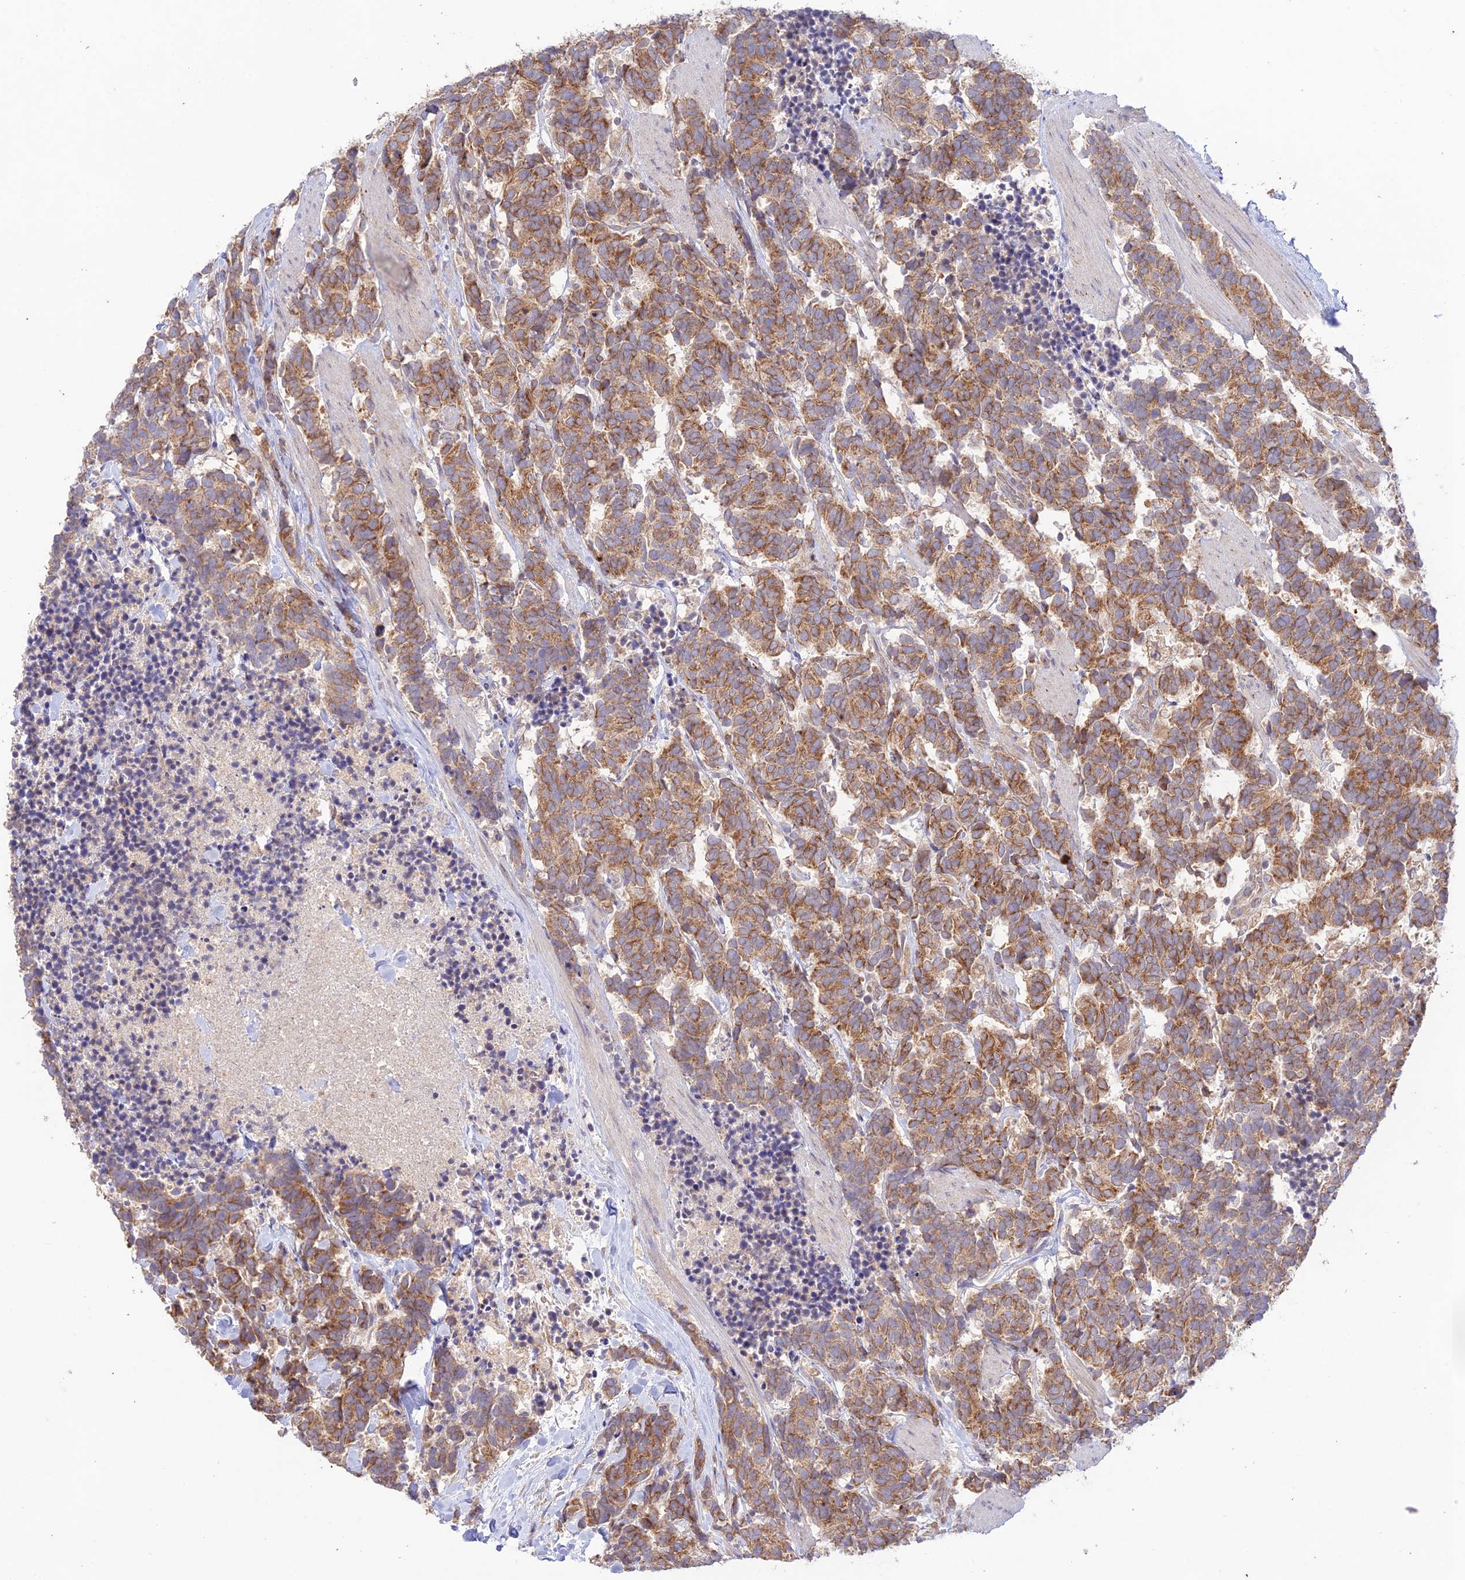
{"staining": {"intensity": "moderate", "quantity": ">75%", "location": "cytoplasmic/membranous"}, "tissue": "carcinoid", "cell_type": "Tumor cells", "image_type": "cancer", "snomed": [{"axis": "morphology", "description": "Carcinoma, NOS"}, {"axis": "morphology", "description": "Carcinoid, malignant, NOS"}, {"axis": "topography", "description": "Prostate"}], "caption": "Brown immunohistochemical staining in carcinoma reveals moderate cytoplasmic/membranous expression in about >75% of tumor cells.", "gene": "TMEM259", "patient": {"sex": "male", "age": 57}}